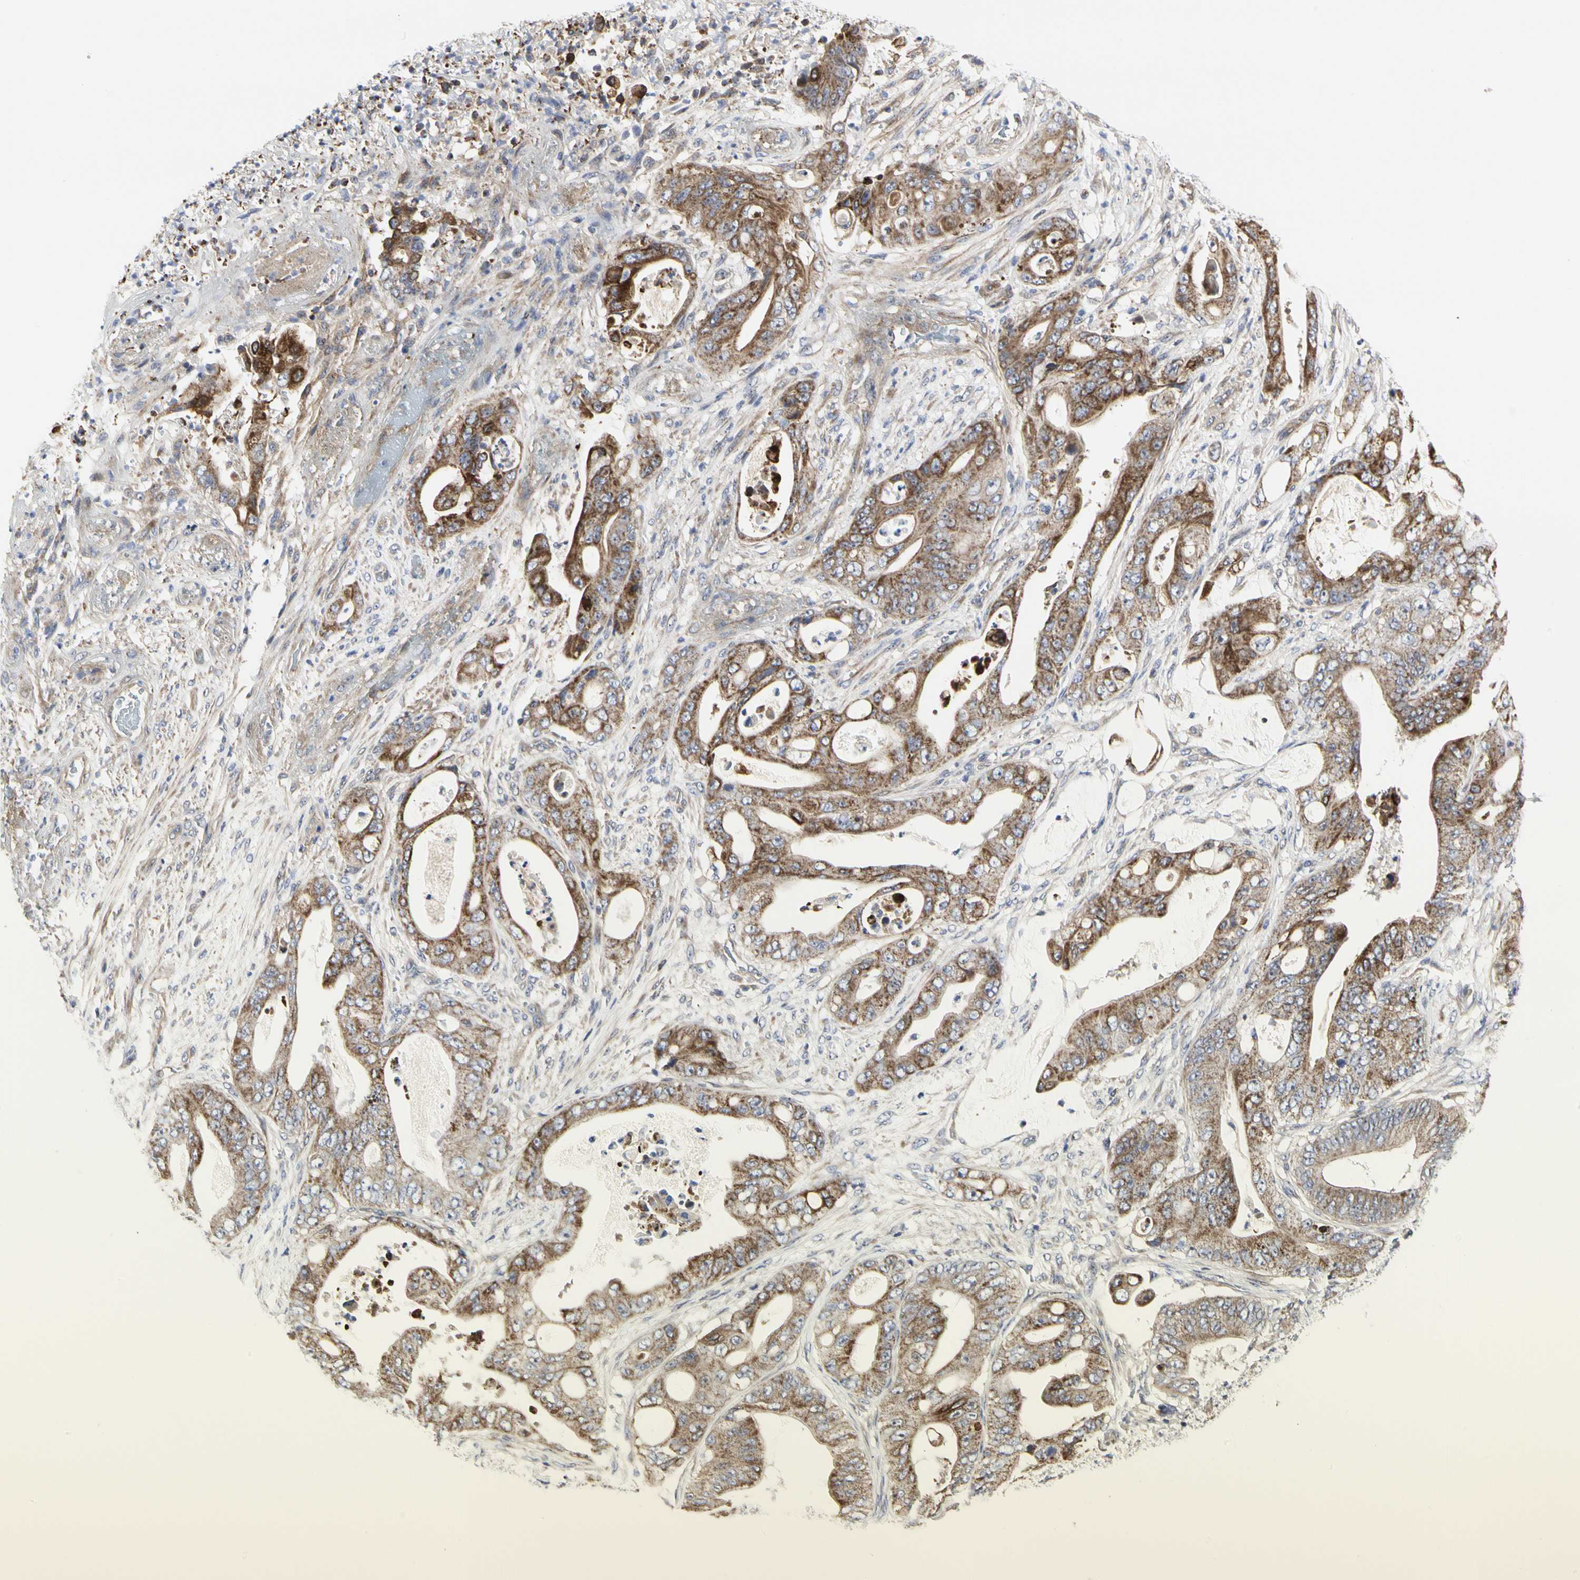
{"staining": {"intensity": "moderate", "quantity": ">75%", "location": "cytoplasmic/membranous"}, "tissue": "stomach cancer", "cell_type": "Tumor cells", "image_type": "cancer", "snomed": [{"axis": "morphology", "description": "Adenocarcinoma, NOS"}, {"axis": "topography", "description": "Stomach"}], "caption": "Stomach cancer stained with a protein marker demonstrates moderate staining in tumor cells.", "gene": "SHANK2", "patient": {"sex": "female", "age": 73}}